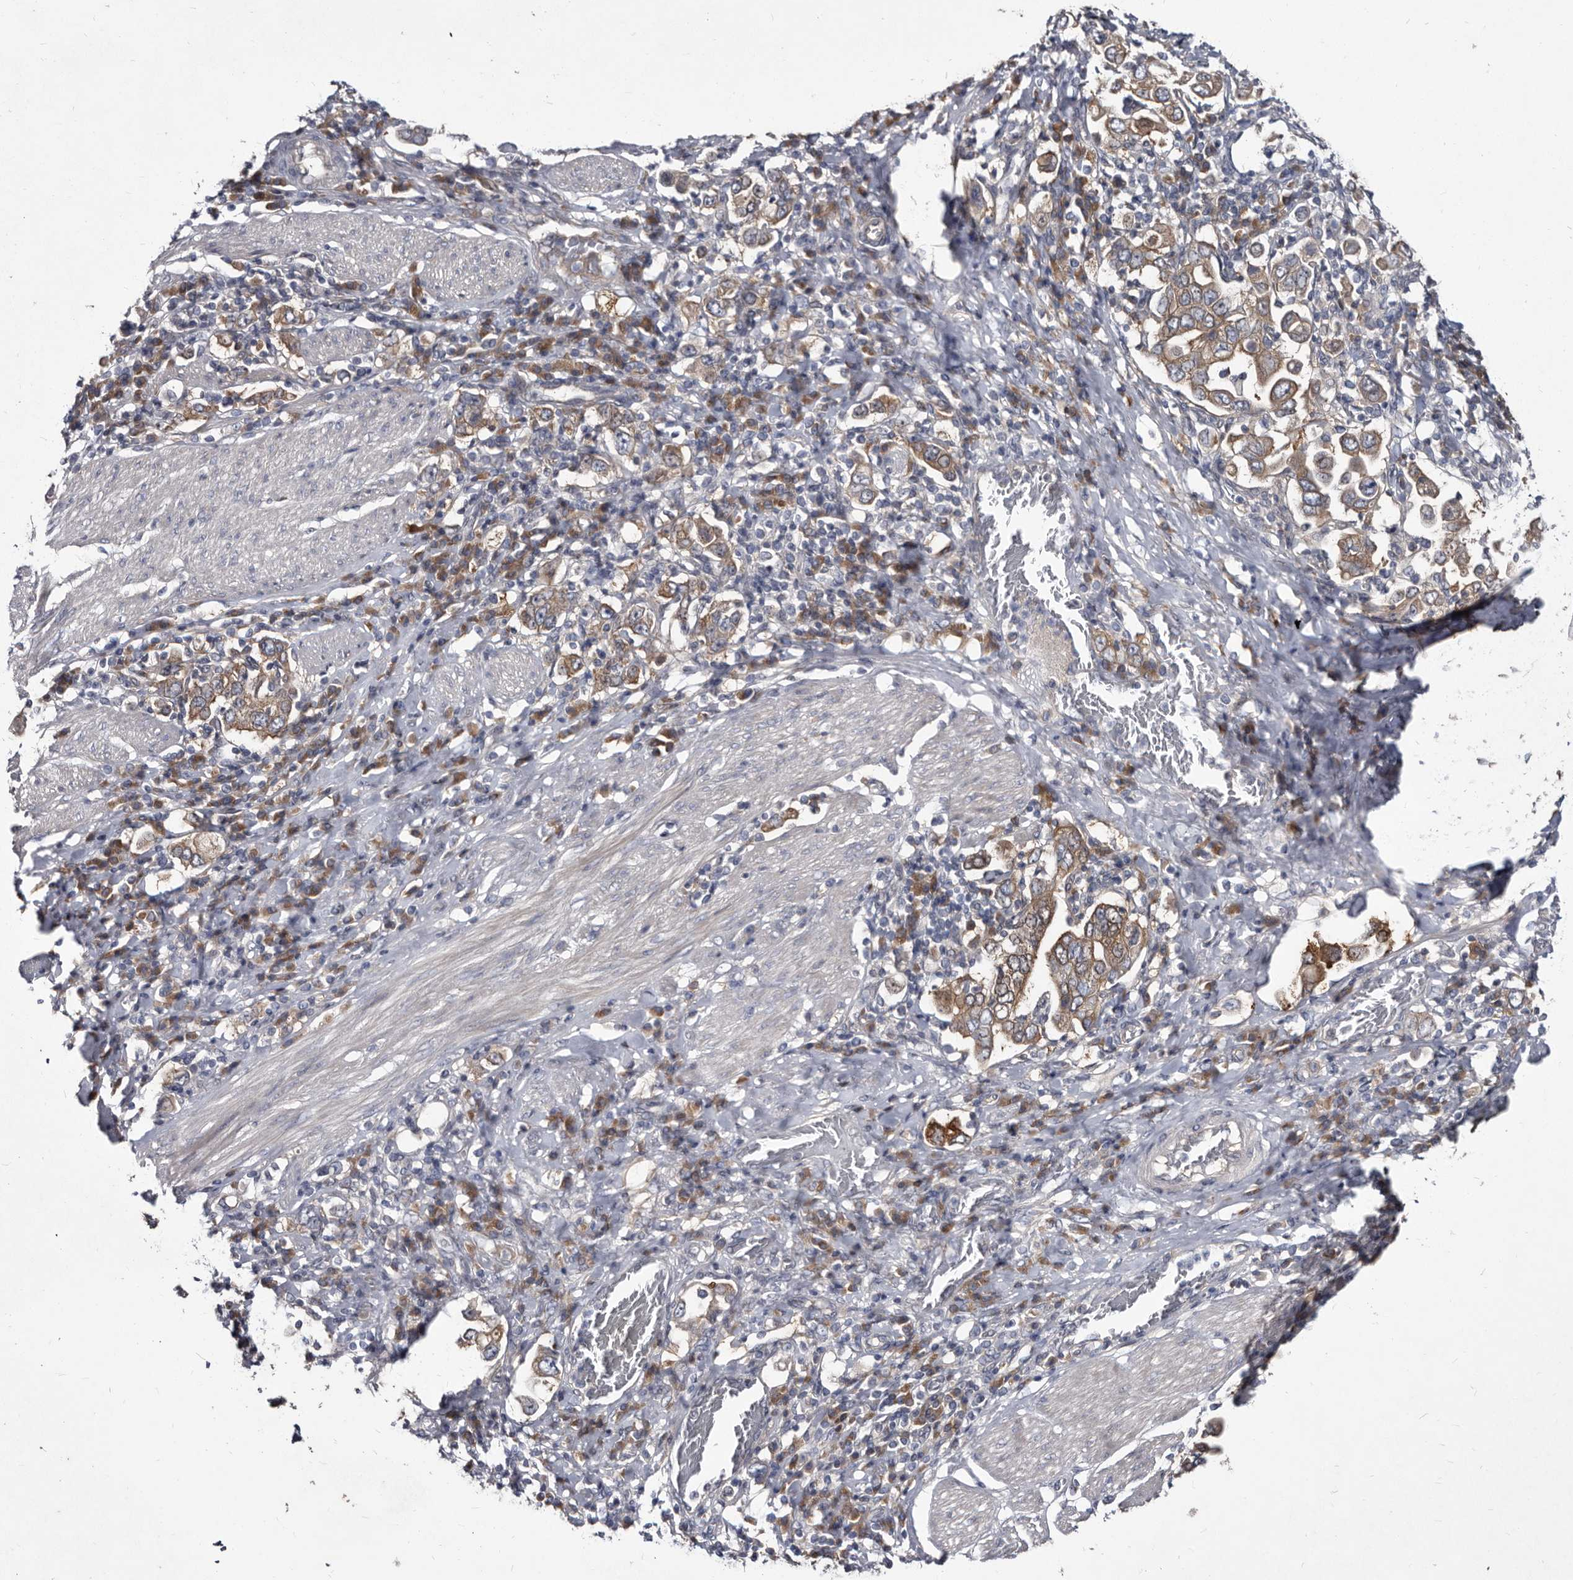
{"staining": {"intensity": "moderate", "quantity": "25%-75%", "location": "cytoplasmic/membranous"}, "tissue": "stomach cancer", "cell_type": "Tumor cells", "image_type": "cancer", "snomed": [{"axis": "morphology", "description": "Adenocarcinoma, NOS"}, {"axis": "topography", "description": "Stomach, upper"}], "caption": "There is medium levels of moderate cytoplasmic/membranous expression in tumor cells of stomach adenocarcinoma, as demonstrated by immunohistochemical staining (brown color).", "gene": "ABCF2", "patient": {"sex": "male", "age": 62}}